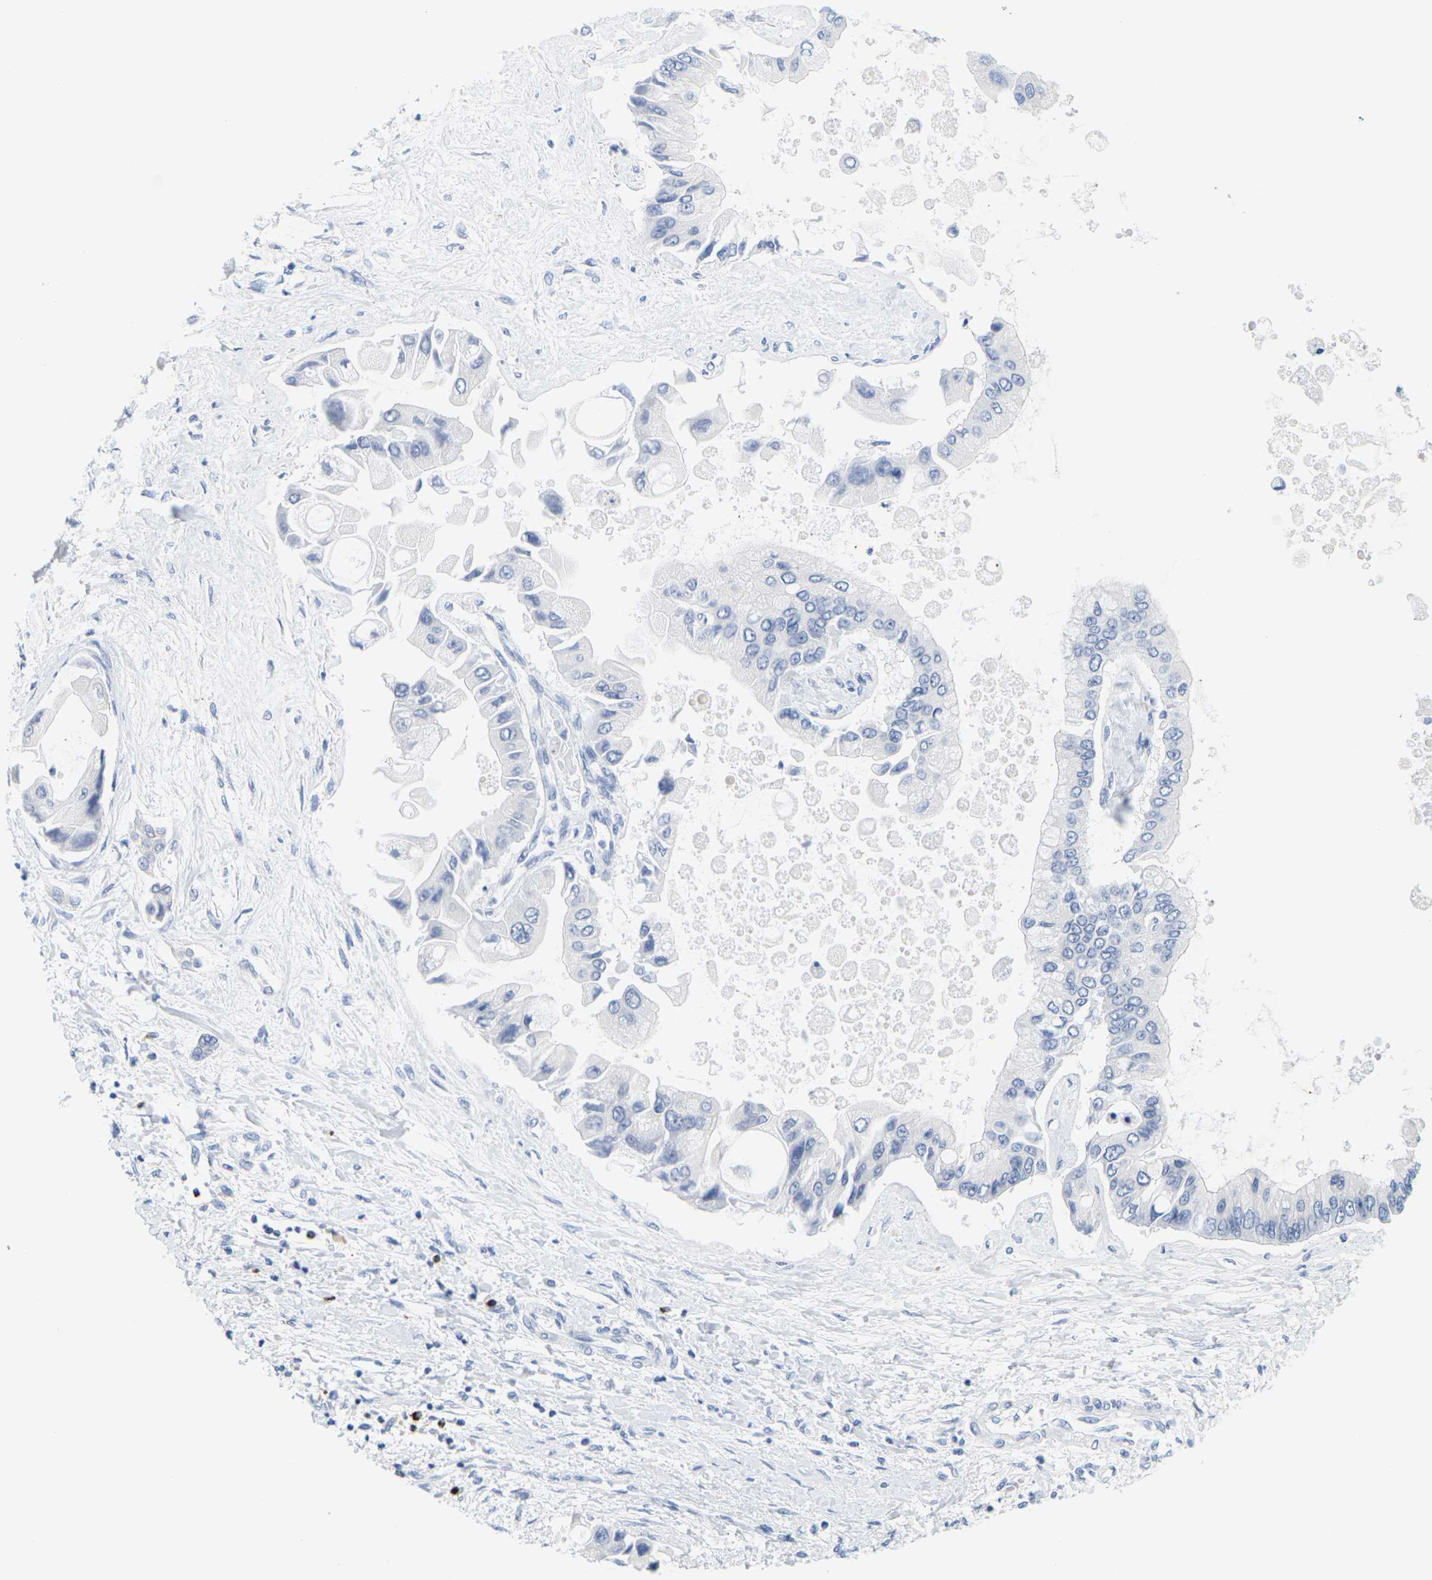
{"staining": {"intensity": "negative", "quantity": "none", "location": "none"}, "tissue": "liver cancer", "cell_type": "Tumor cells", "image_type": "cancer", "snomed": [{"axis": "morphology", "description": "Cholangiocarcinoma"}, {"axis": "topography", "description": "Liver"}], "caption": "An image of human liver cancer (cholangiocarcinoma) is negative for staining in tumor cells.", "gene": "HLA-DOB", "patient": {"sex": "male", "age": 50}}